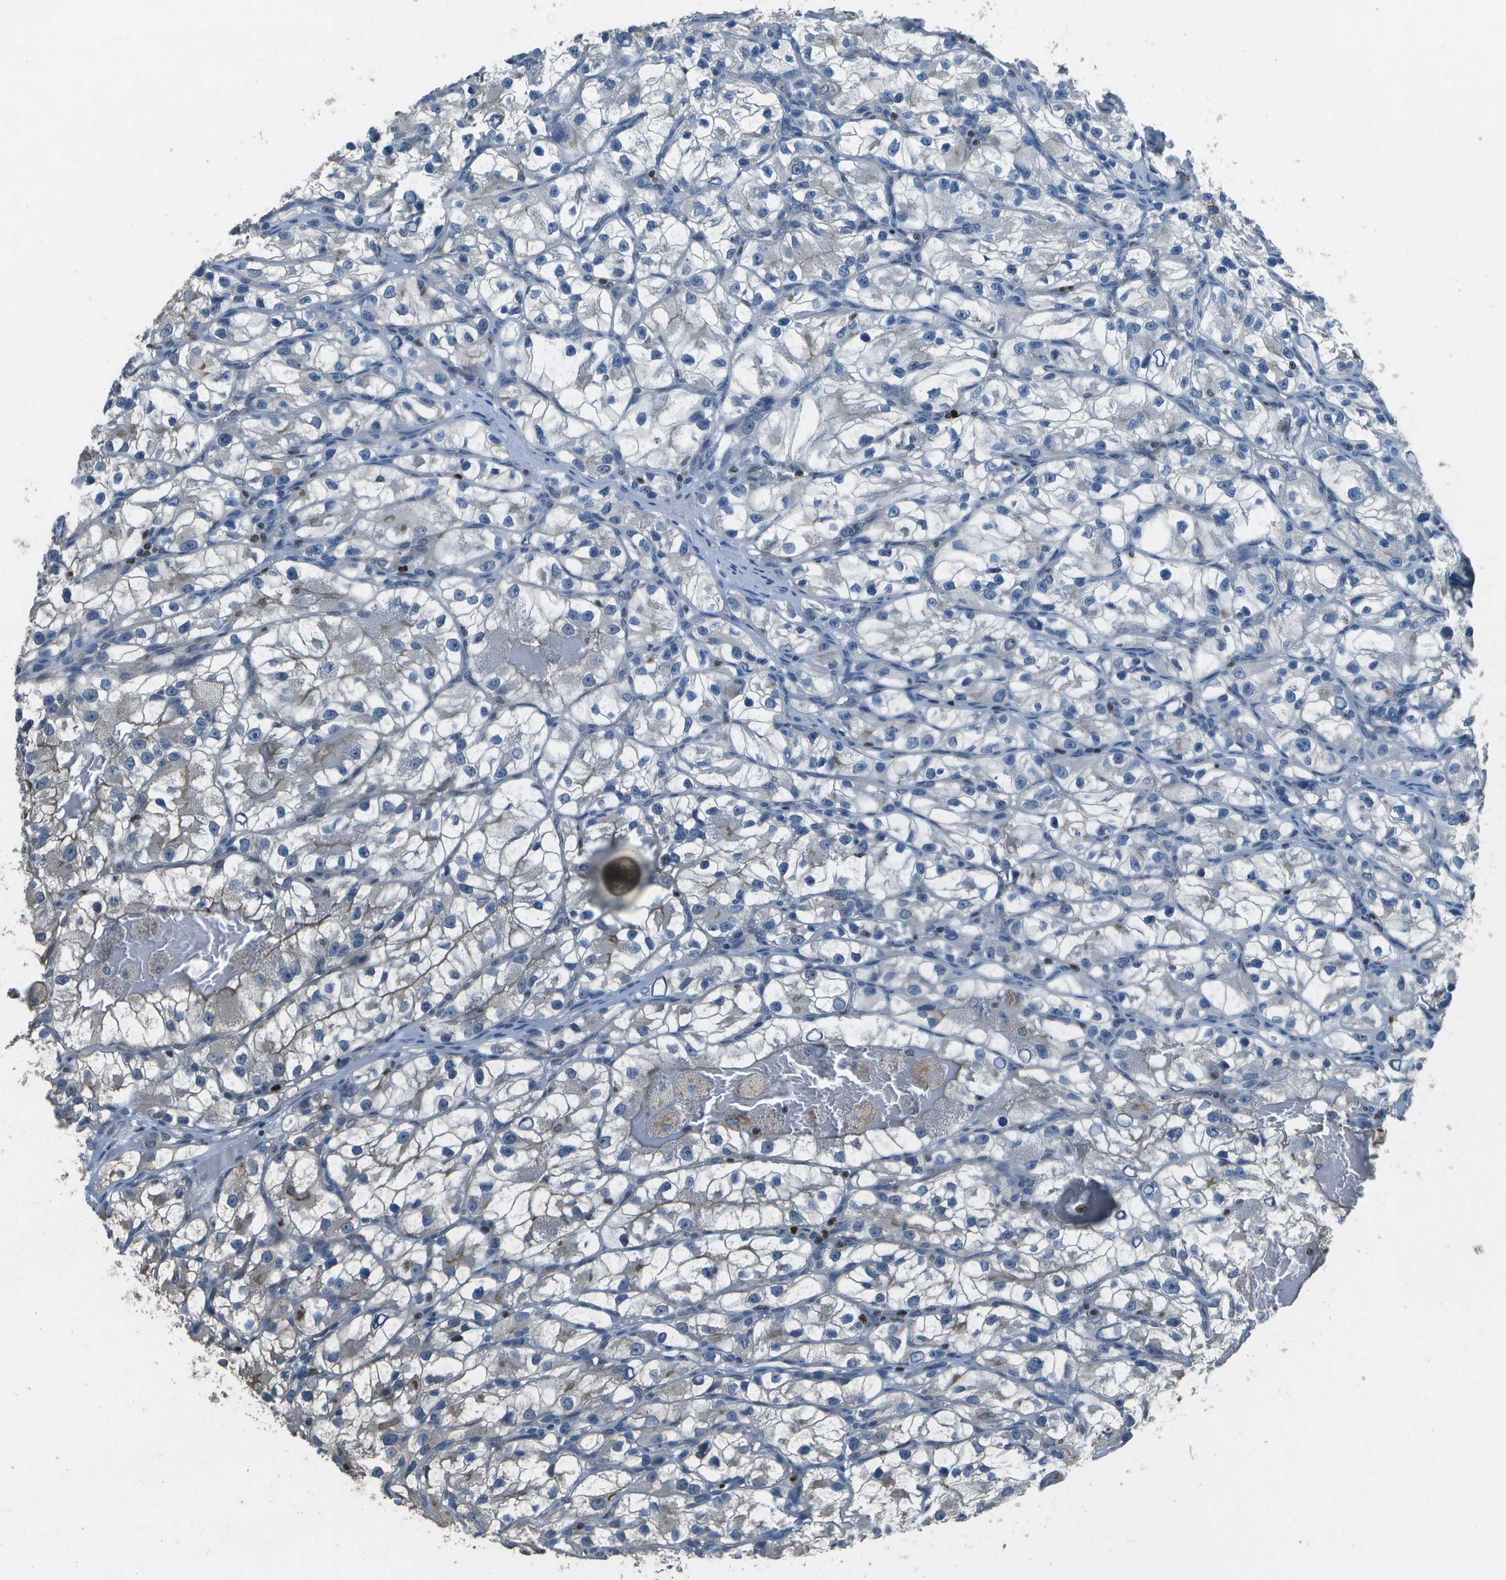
{"staining": {"intensity": "negative", "quantity": "none", "location": "none"}, "tissue": "renal cancer", "cell_type": "Tumor cells", "image_type": "cancer", "snomed": [{"axis": "morphology", "description": "Adenocarcinoma, NOS"}, {"axis": "topography", "description": "Kidney"}], "caption": "Immunohistochemistry photomicrograph of human renal cancer stained for a protein (brown), which exhibits no expression in tumor cells.", "gene": "PDLIM1", "patient": {"sex": "female", "age": 57}}